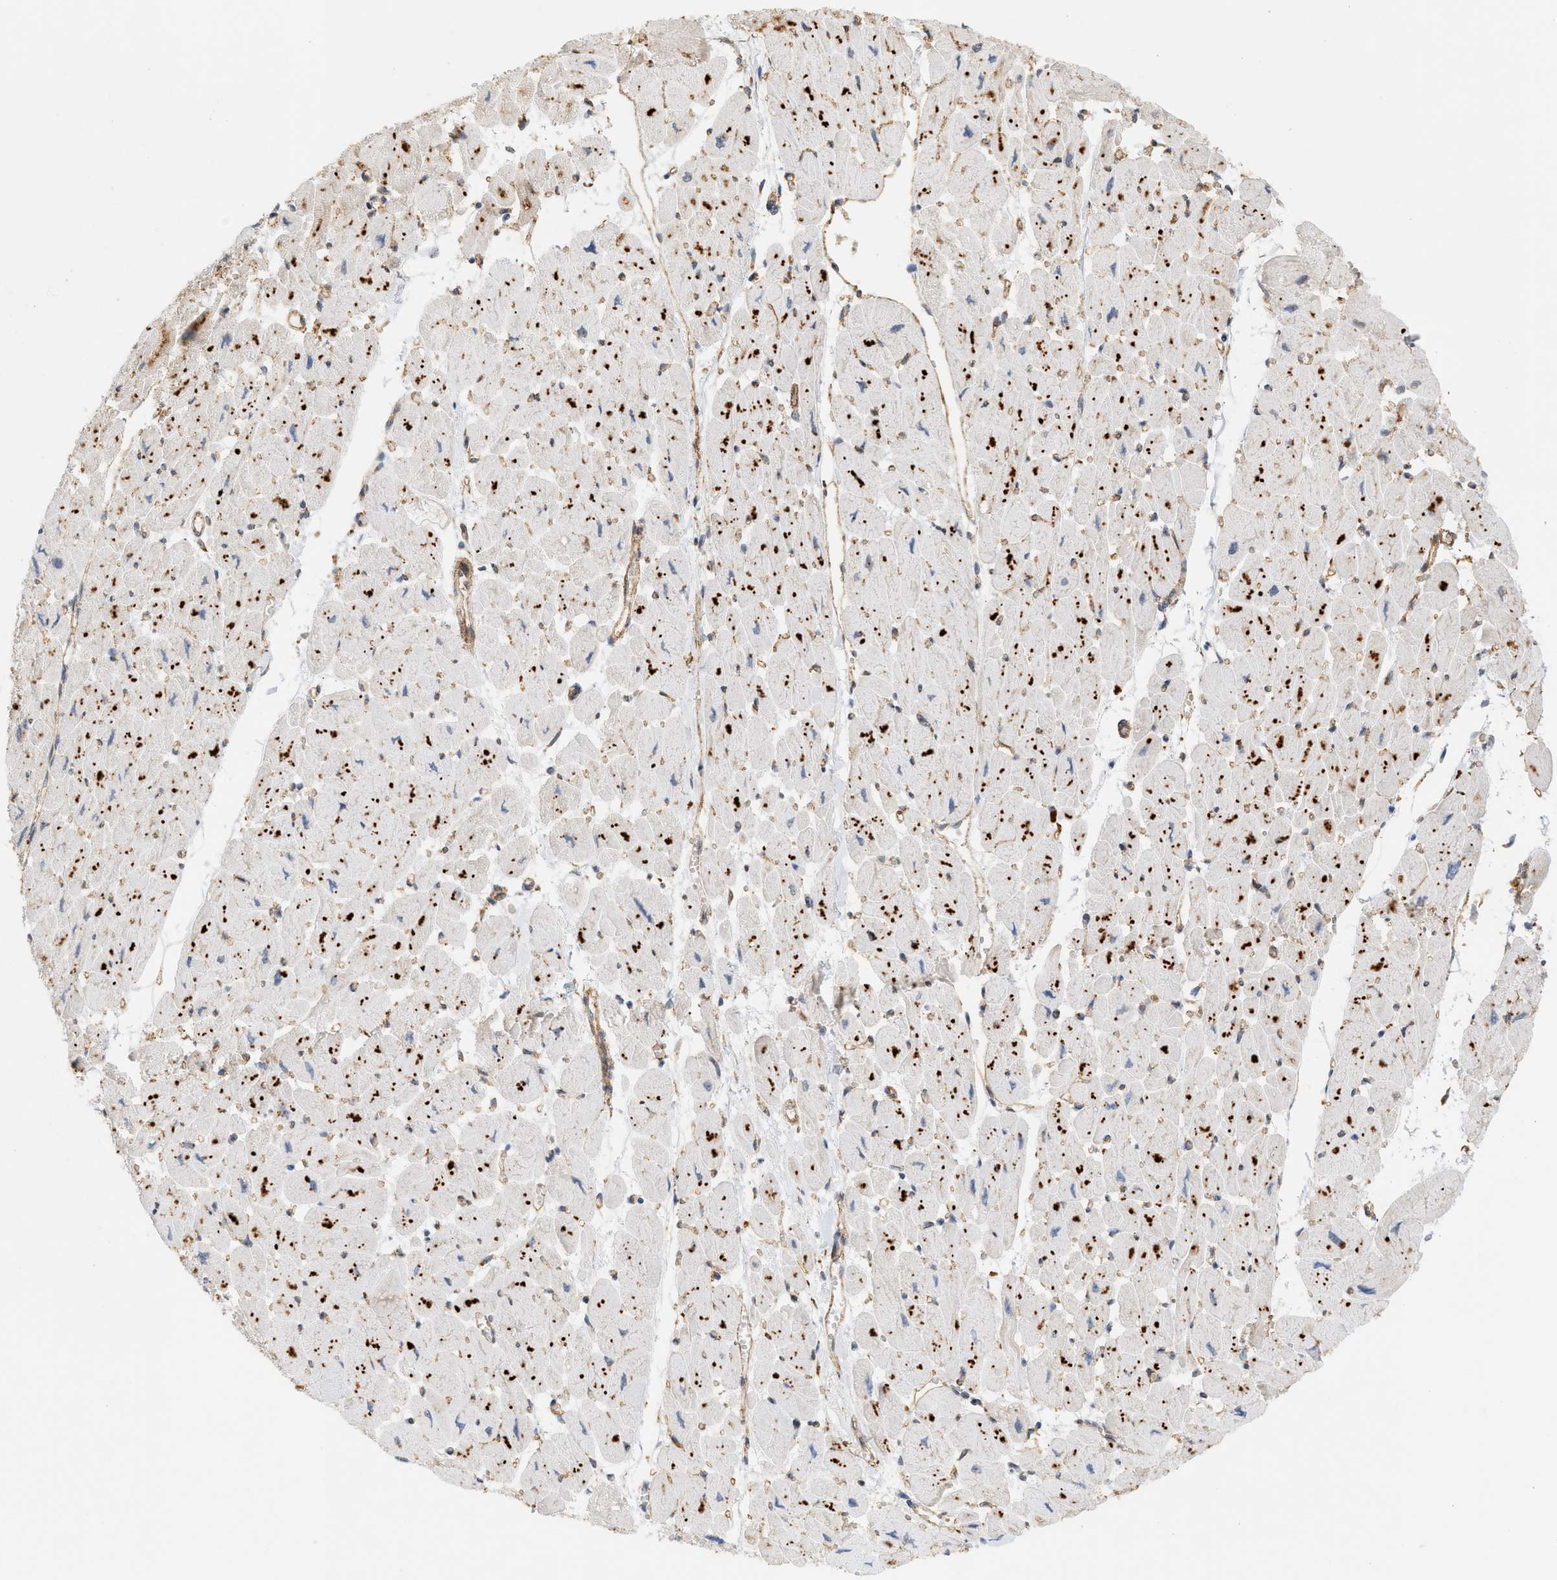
{"staining": {"intensity": "strong", "quantity": ">75%", "location": "cytoplasmic/membranous"}, "tissue": "heart muscle", "cell_type": "Cardiomyocytes", "image_type": "normal", "snomed": [{"axis": "morphology", "description": "Normal tissue, NOS"}, {"axis": "topography", "description": "Heart"}], "caption": "Immunohistochemistry (IHC) of normal human heart muscle displays high levels of strong cytoplasmic/membranous expression in approximately >75% of cardiomyocytes. The protein is stained brown, and the nuclei are stained in blue (DAB (3,3'-diaminobenzidine) IHC with brightfield microscopy, high magnification).", "gene": "SVOP", "patient": {"sex": "female", "age": 54}}